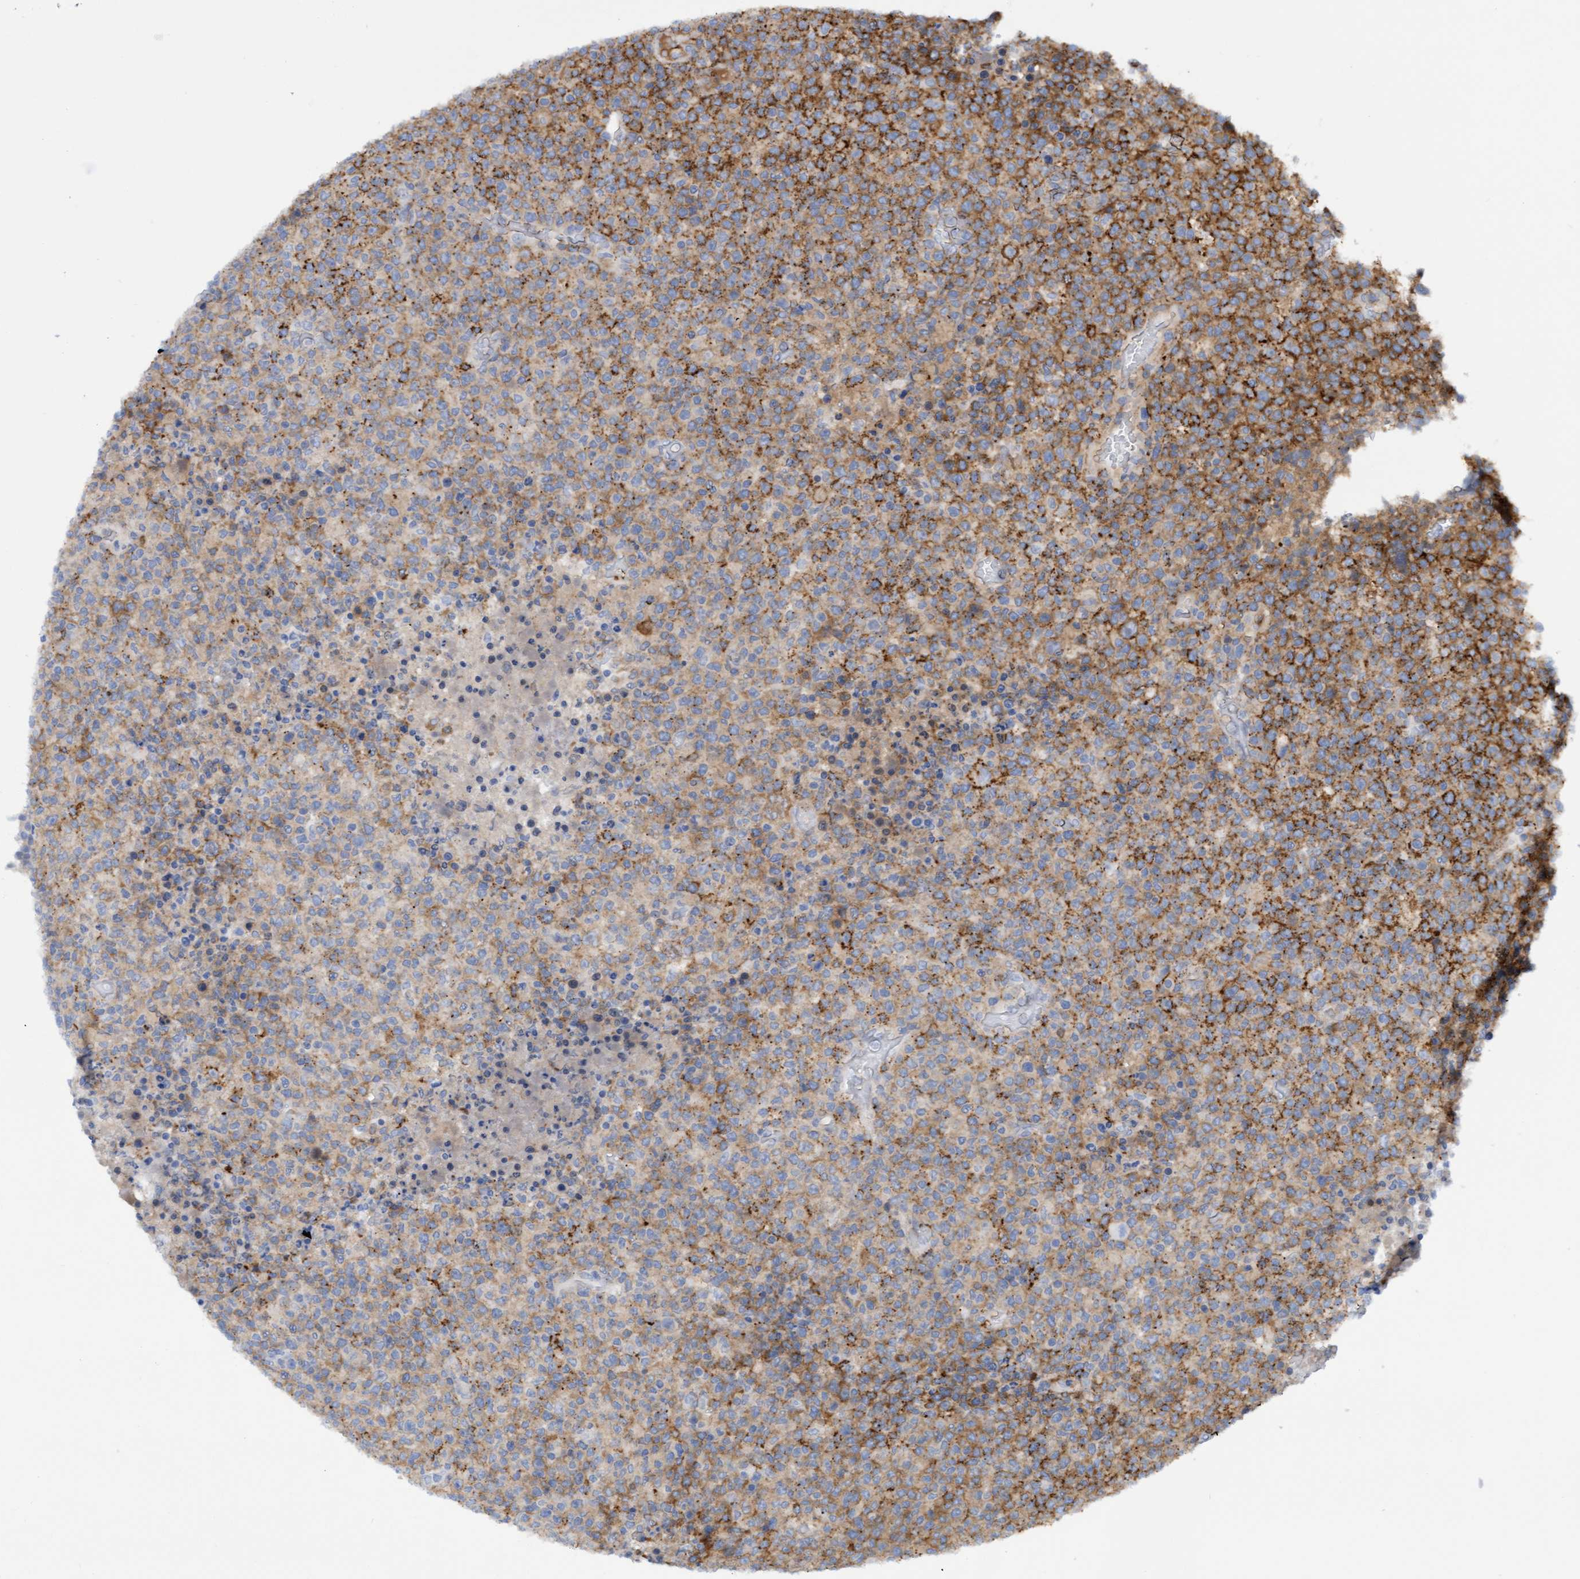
{"staining": {"intensity": "moderate", "quantity": "25%-75%", "location": "cytoplasmic/membranous"}, "tissue": "lymphoma", "cell_type": "Tumor cells", "image_type": "cancer", "snomed": [{"axis": "morphology", "description": "Malignant lymphoma, non-Hodgkin's type, High grade"}, {"axis": "topography", "description": "Lymph node"}], "caption": "Brown immunohistochemical staining in human lymphoma shows moderate cytoplasmic/membranous expression in about 25%-75% of tumor cells.", "gene": "FNBP1", "patient": {"sex": "male", "age": 13}}